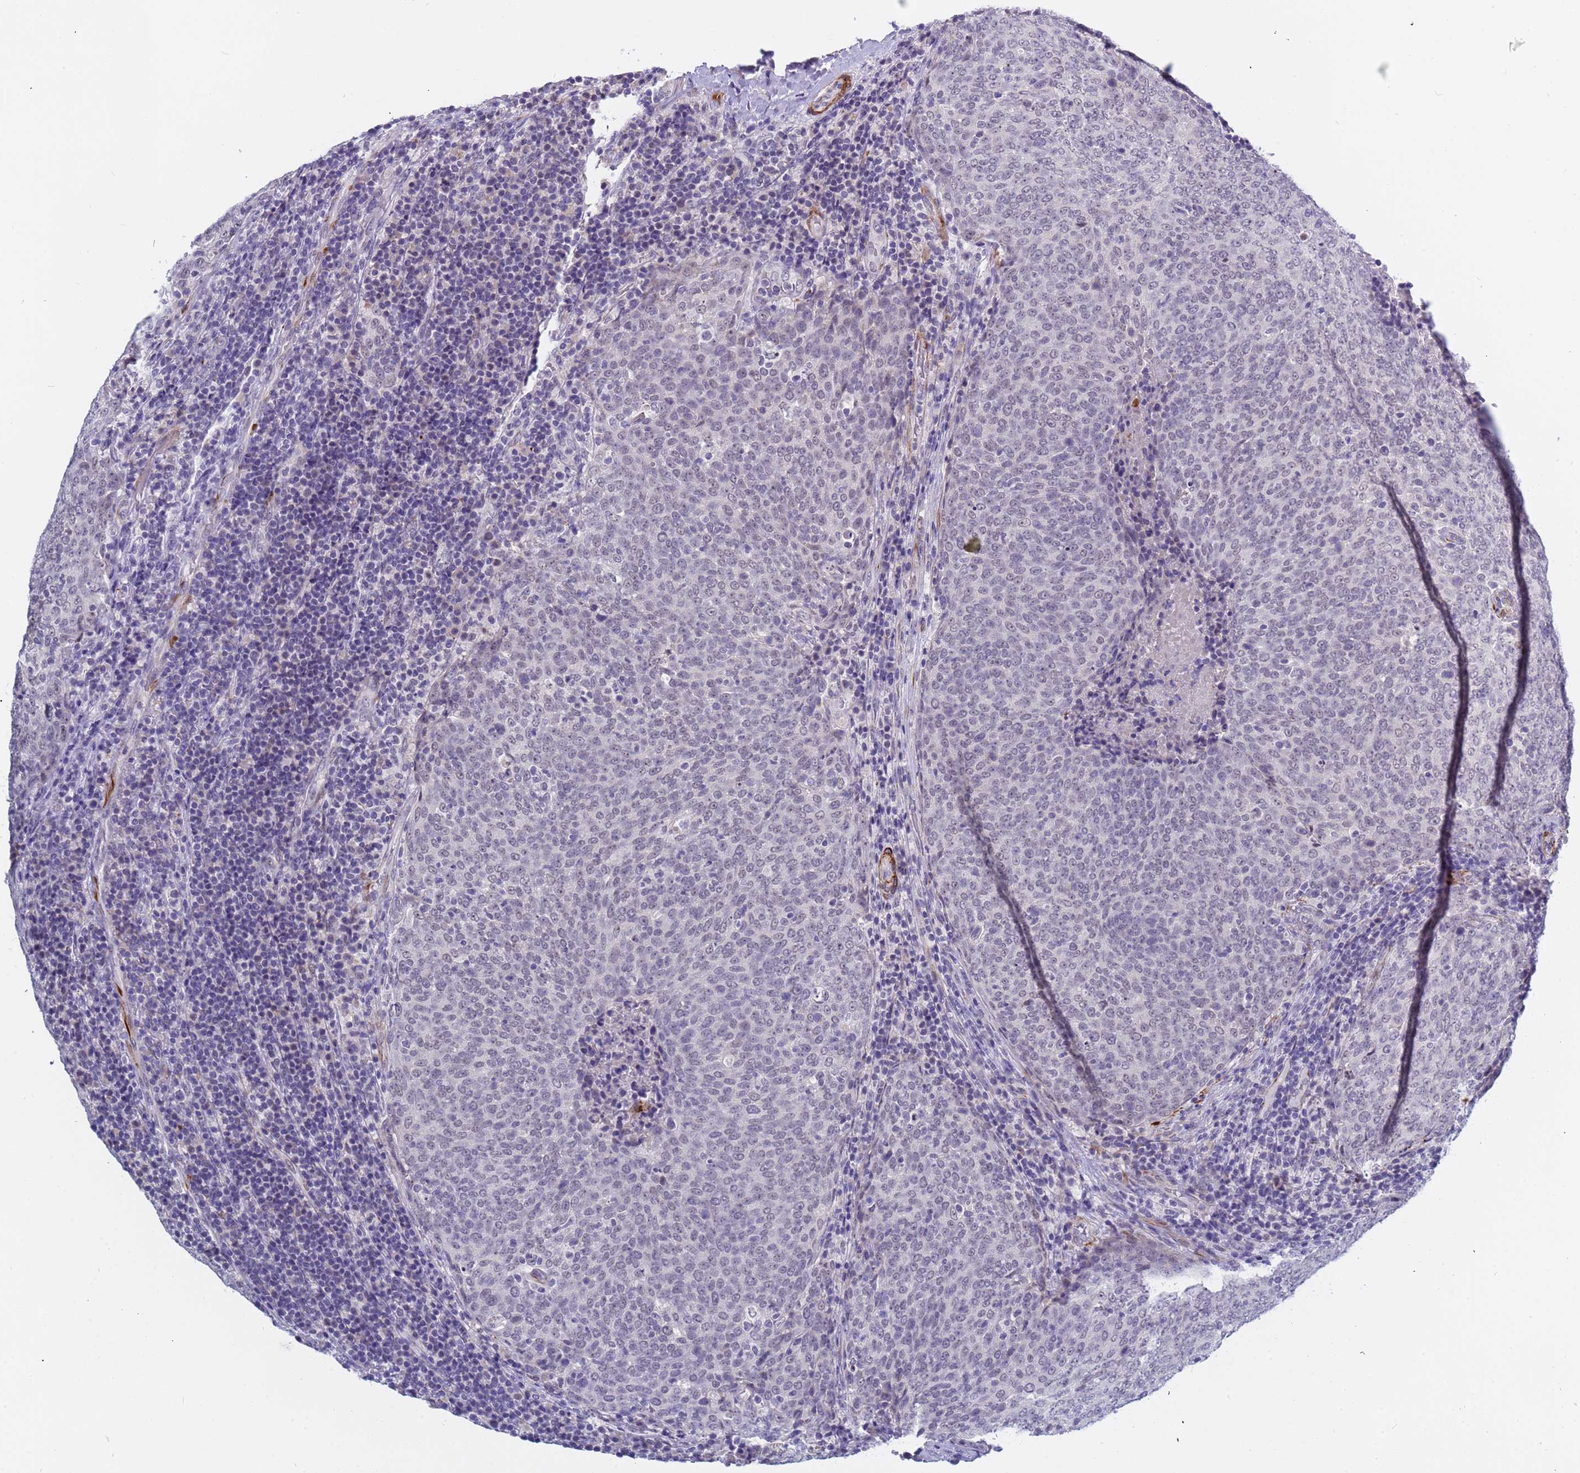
{"staining": {"intensity": "weak", "quantity": "<25%", "location": "nuclear"}, "tissue": "head and neck cancer", "cell_type": "Tumor cells", "image_type": "cancer", "snomed": [{"axis": "morphology", "description": "Squamous cell carcinoma, NOS"}, {"axis": "morphology", "description": "Squamous cell carcinoma, metastatic, NOS"}, {"axis": "topography", "description": "Lymph node"}, {"axis": "topography", "description": "Head-Neck"}], "caption": "Tumor cells show no significant positivity in head and neck cancer (squamous cell carcinoma).", "gene": "CXorf65", "patient": {"sex": "male", "age": 62}}